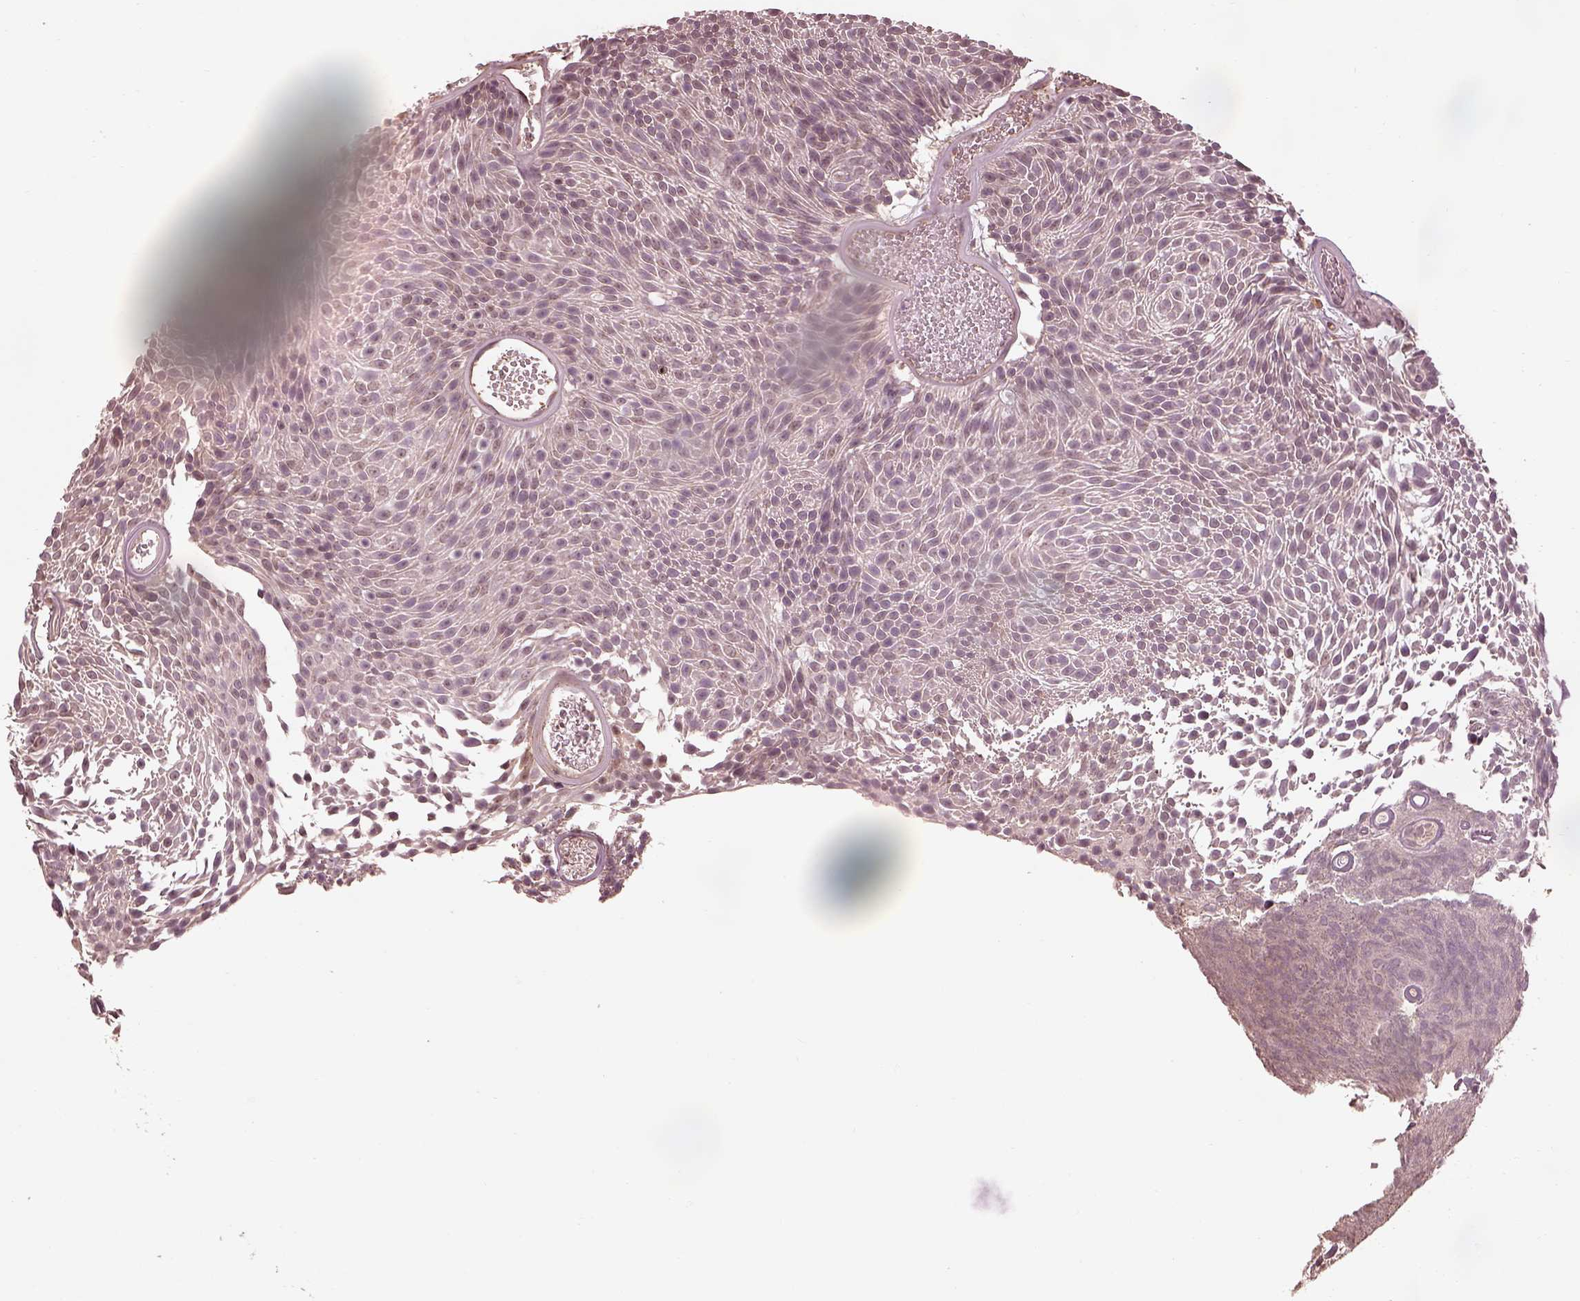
{"staining": {"intensity": "negative", "quantity": "none", "location": "none"}, "tissue": "urothelial cancer", "cell_type": "Tumor cells", "image_type": "cancer", "snomed": [{"axis": "morphology", "description": "Urothelial carcinoma, Low grade"}, {"axis": "topography", "description": "Urinary bladder"}], "caption": "Immunohistochemical staining of human low-grade urothelial carcinoma shows no significant staining in tumor cells. The staining was performed using DAB (3,3'-diaminobenzidine) to visualize the protein expression in brown, while the nuclei were stained in blue with hematoxylin (Magnification: 20x).", "gene": "CALR3", "patient": {"sex": "male", "age": 77}}